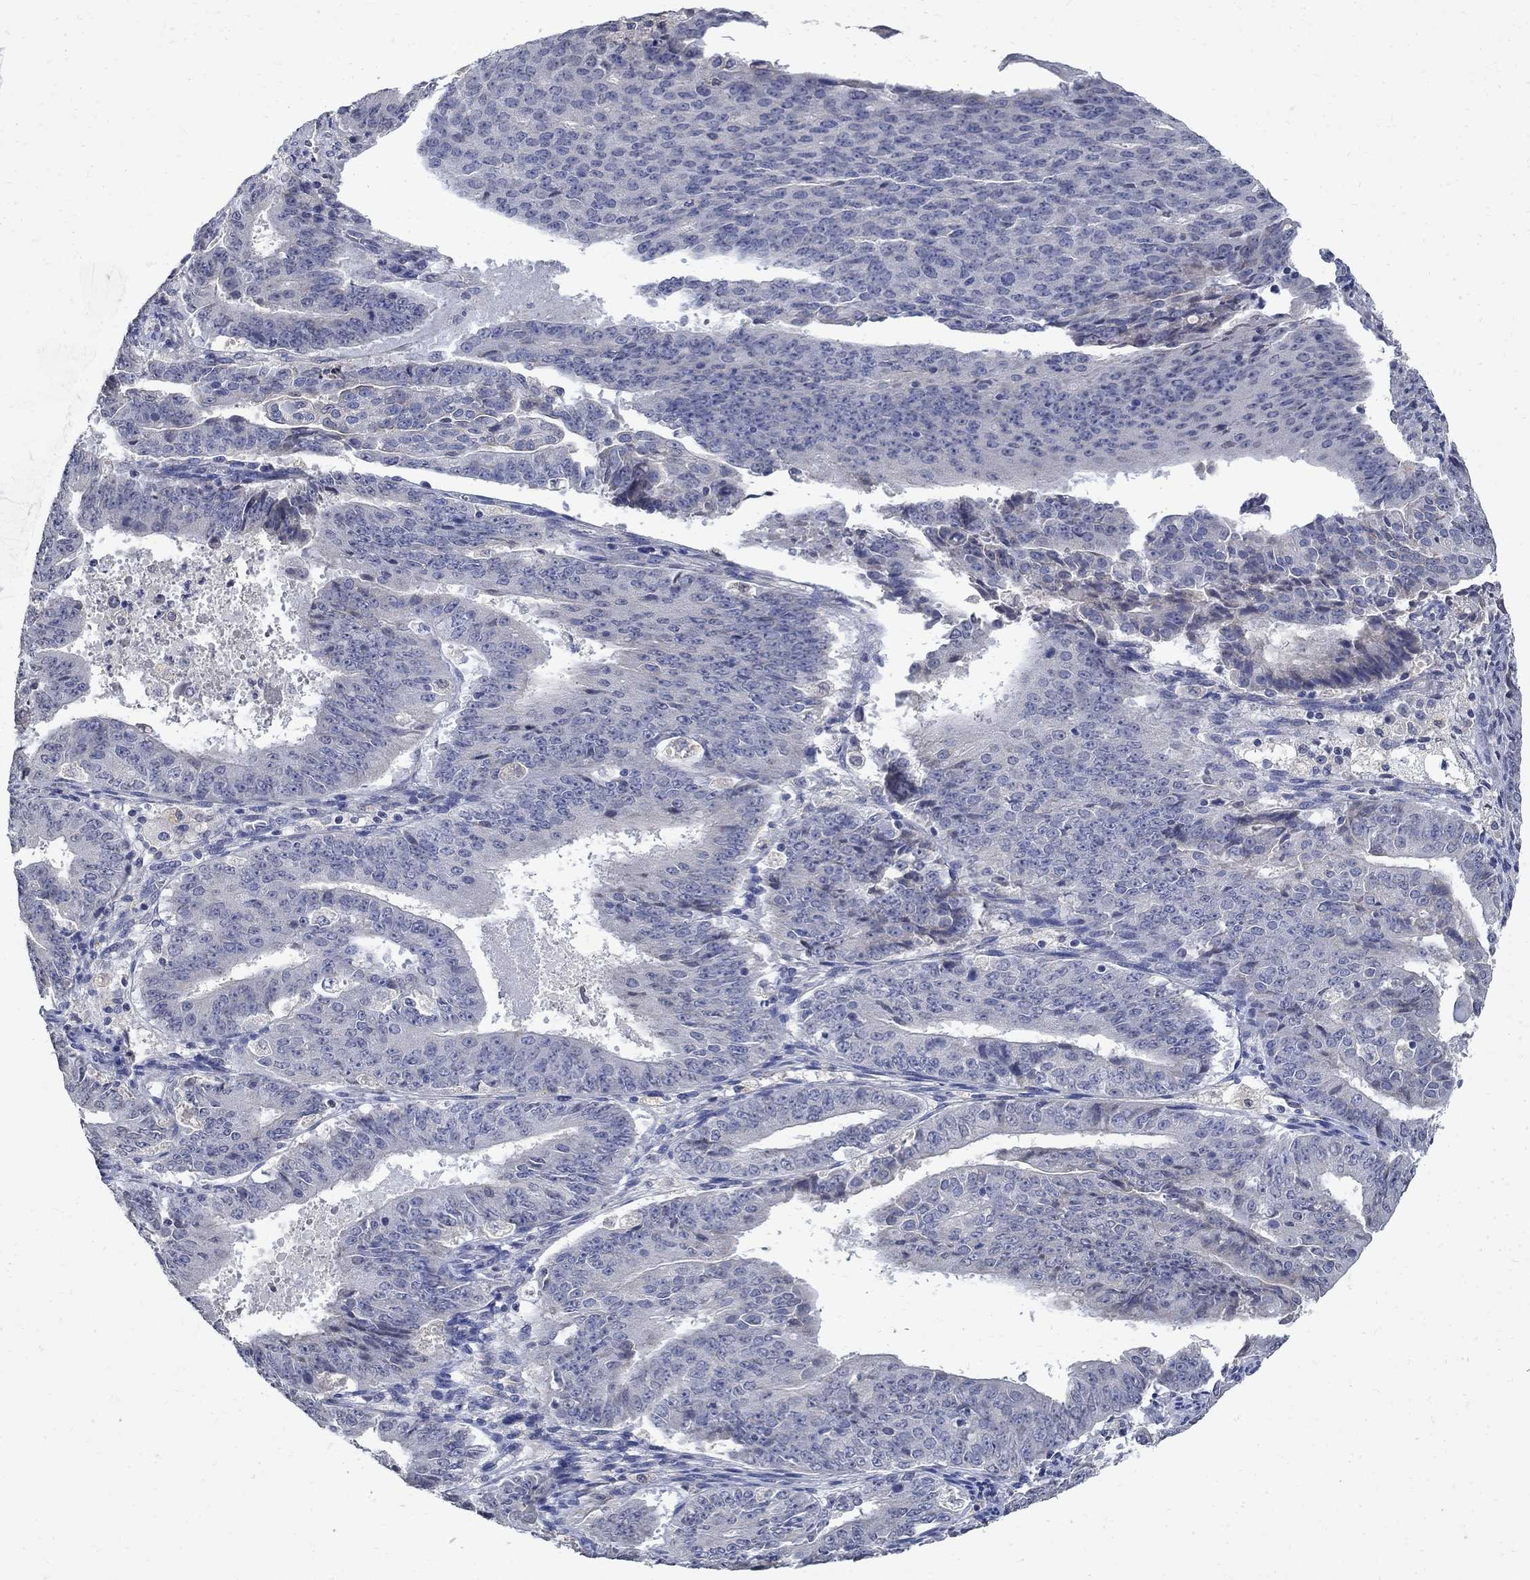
{"staining": {"intensity": "negative", "quantity": "none", "location": "none"}, "tissue": "ovarian cancer", "cell_type": "Tumor cells", "image_type": "cancer", "snomed": [{"axis": "morphology", "description": "Carcinoma, endometroid"}, {"axis": "topography", "description": "Ovary"}], "caption": "Tumor cells show no significant protein positivity in ovarian endometroid carcinoma.", "gene": "TMEM169", "patient": {"sex": "female", "age": 42}}